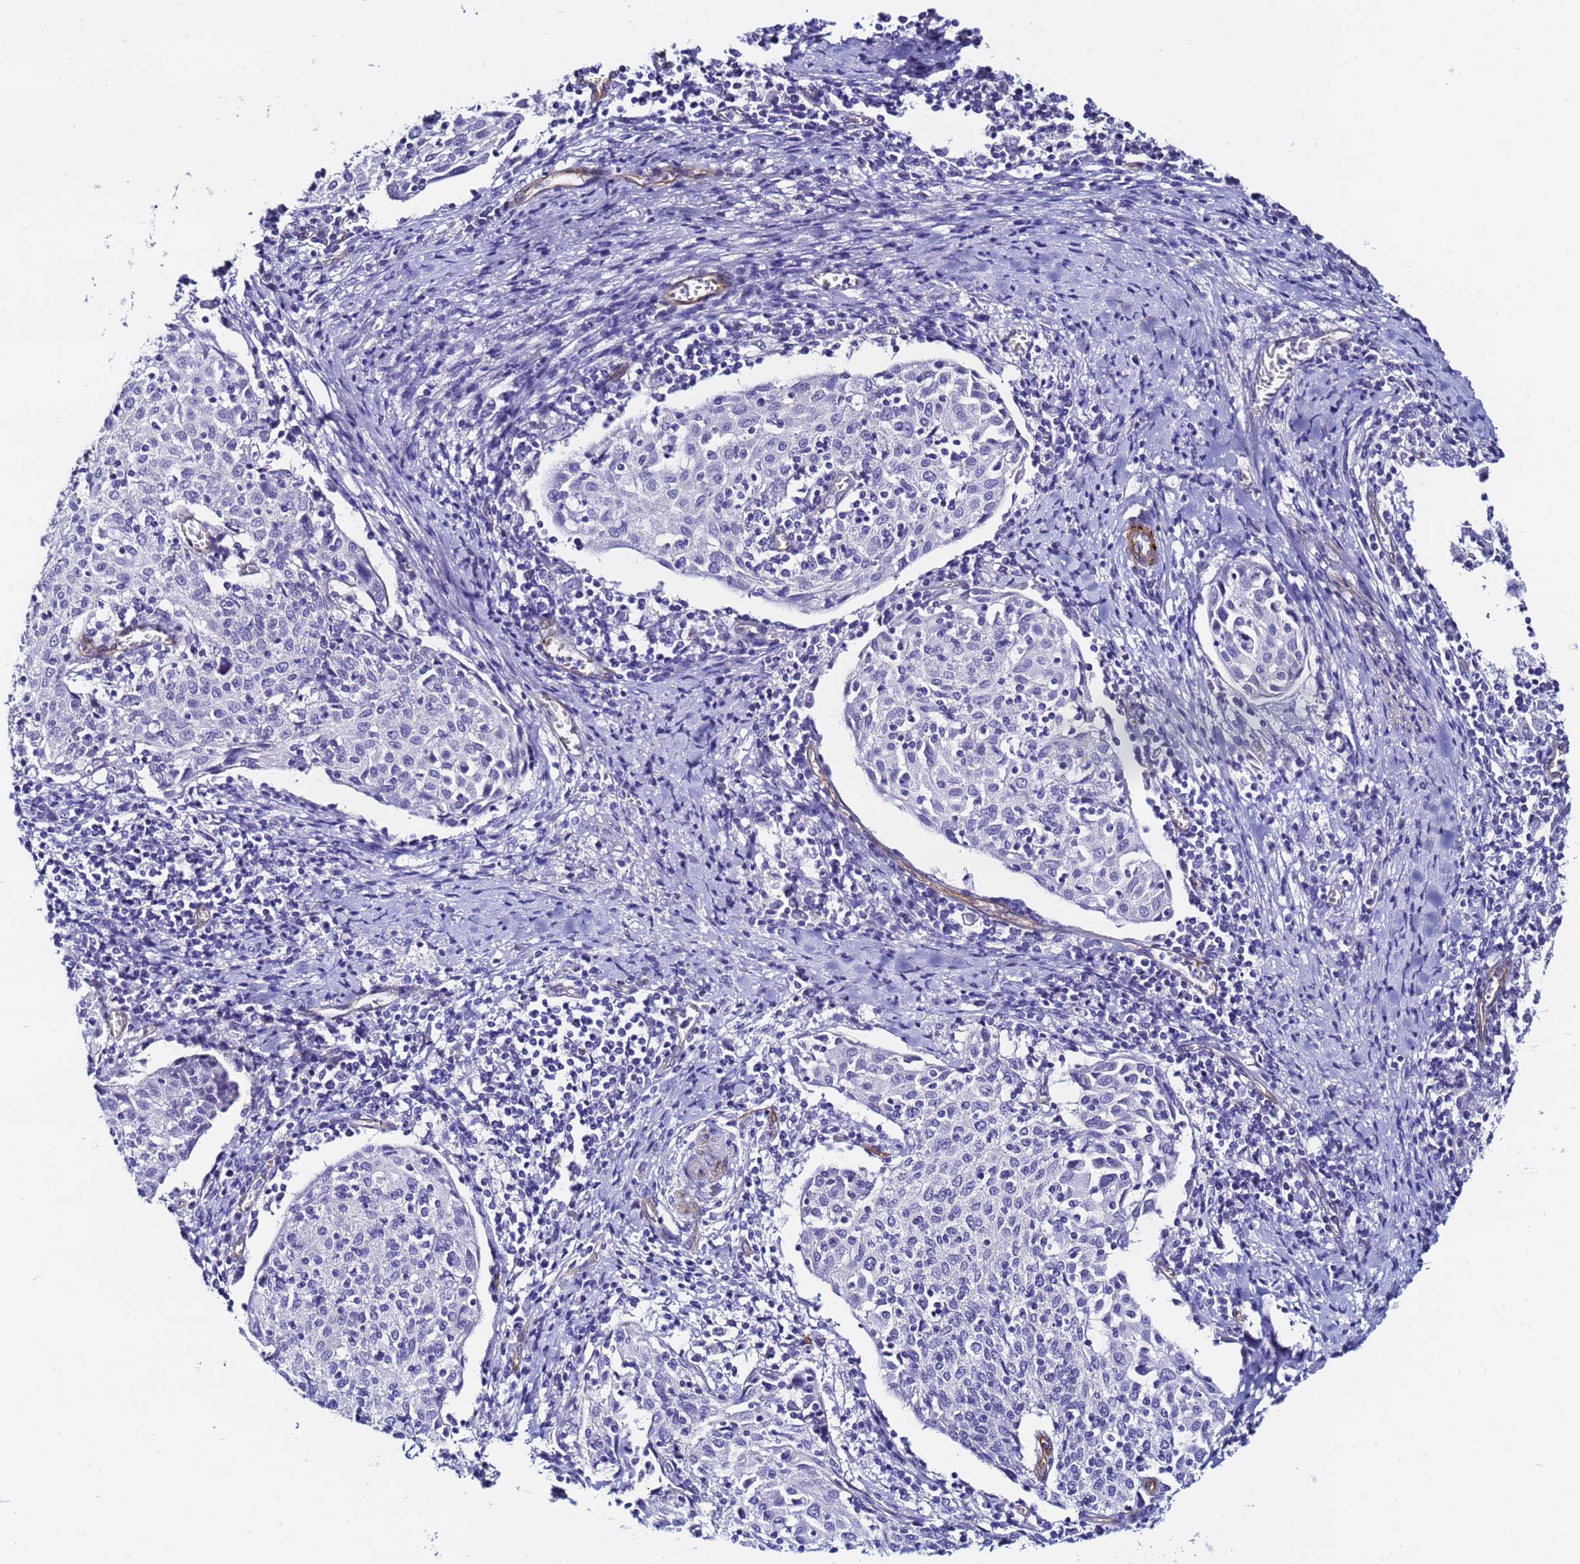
{"staining": {"intensity": "negative", "quantity": "none", "location": "none"}, "tissue": "cervical cancer", "cell_type": "Tumor cells", "image_type": "cancer", "snomed": [{"axis": "morphology", "description": "Squamous cell carcinoma, NOS"}, {"axis": "topography", "description": "Cervix"}], "caption": "High magnification brightfield microscopy of squamous cell carcinoma (cervical) stained with DAB (brown) and counterstained with hematoxylin (blue): tumor cells show no significant staining.", "gene": "DEFB104A", "patient": {"sex": "female", "age": 52}}